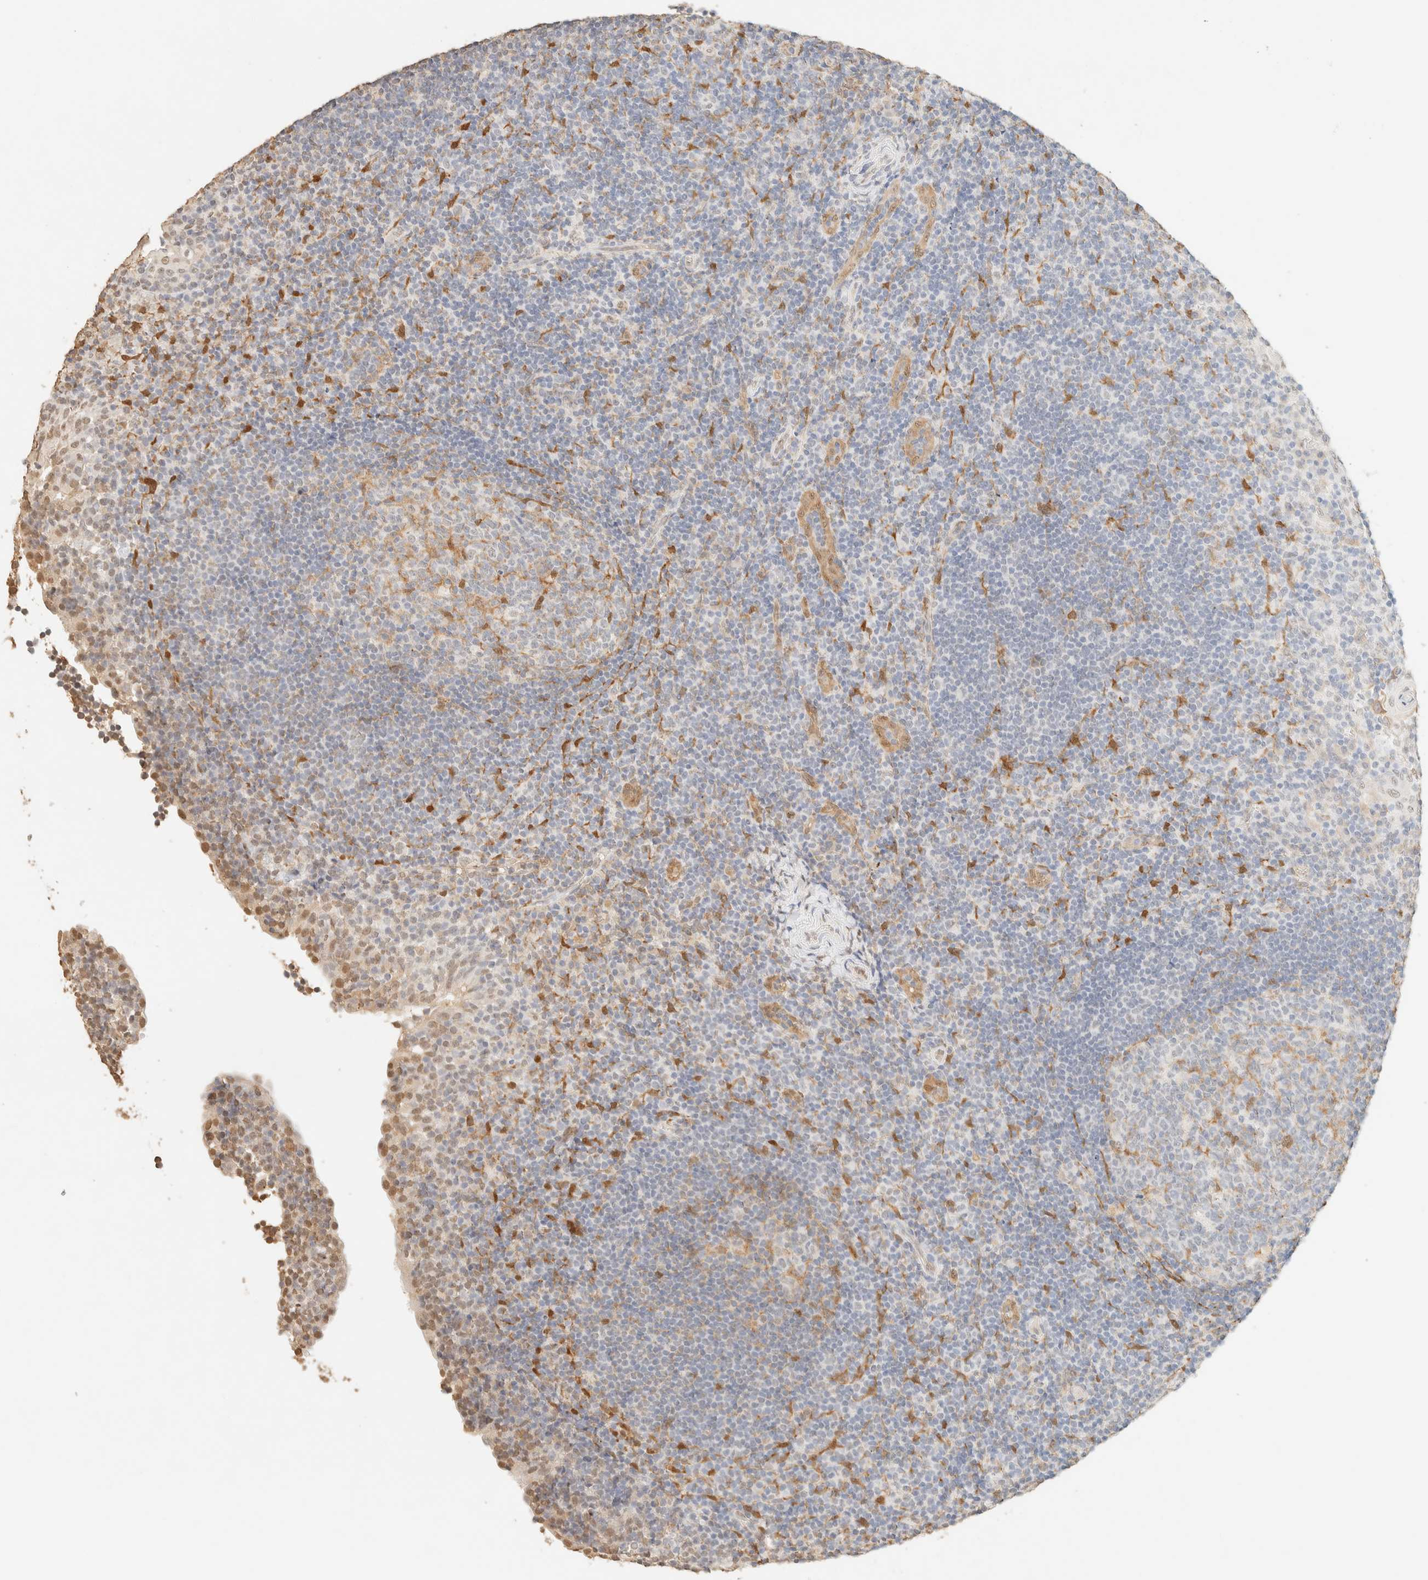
{"staining": {"intensity": "moderate", "quantity": "<25%", "location": "nuclear"}, "tissue": "tonsil", "cell_type": "Germinal center cells", "image_type": "normal", "snomed": [{"axis": "morphology", "description": "Normal tissue, NOS"}, {"axis": "topography", "description": "Tonsil"}], "caption": "Immunohistochemistry (IHC) micrograph of benign tonsil stained for a protein (brown), which reveals low levels of moderate nuclear positivity in about <25% of germinal center cells.", "gene": "S100A13", "patient": {"sex": "female", "age": 40}}